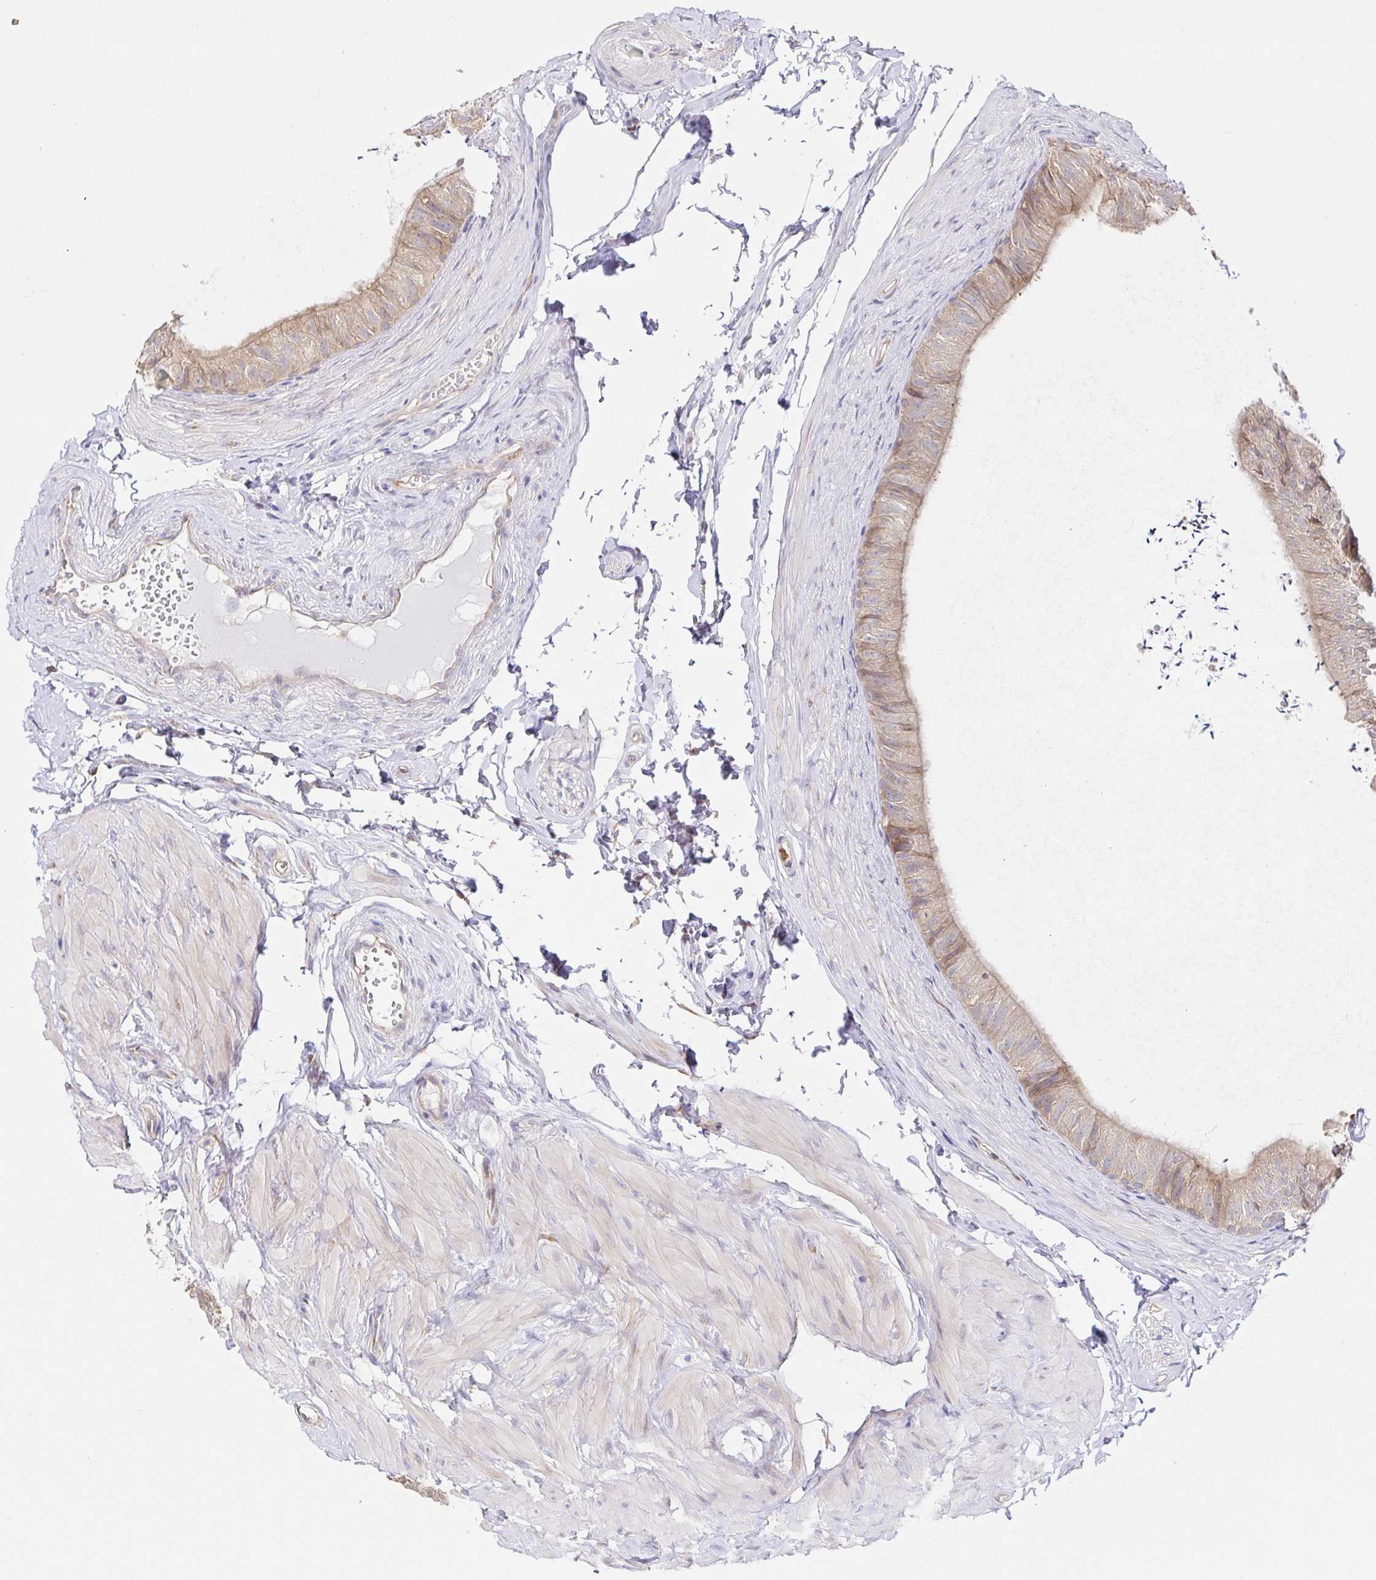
{"staining": {"intensity": "moderate", "quantity": "25%-75%", "location": "cytoplasmic/membranous"}, "tissue": "epididymis", "cell_type": "Glandular cells", "image_type": "normal", "snomed": [{"axis": "morphology", "description": "Normal tissue, NOS"}, {"axis": "topography", "description": "Epididymis, spermatic cord, NOS"}, {"axis": "topography", "description": "Epididymis"}, {"axis": "topography", "description": "Peripheral nerve tissue"}], "caption": "DAB (3,3'-diaminobenzidine) immunohistochemical staining of unremarkable human epididymis exhibits moderate cytoplasmic/membranous protein staining in about 25%-75% of glandular cells.", "gene": "PDPK1", "patient": {"sex": "male", "age": 29}}